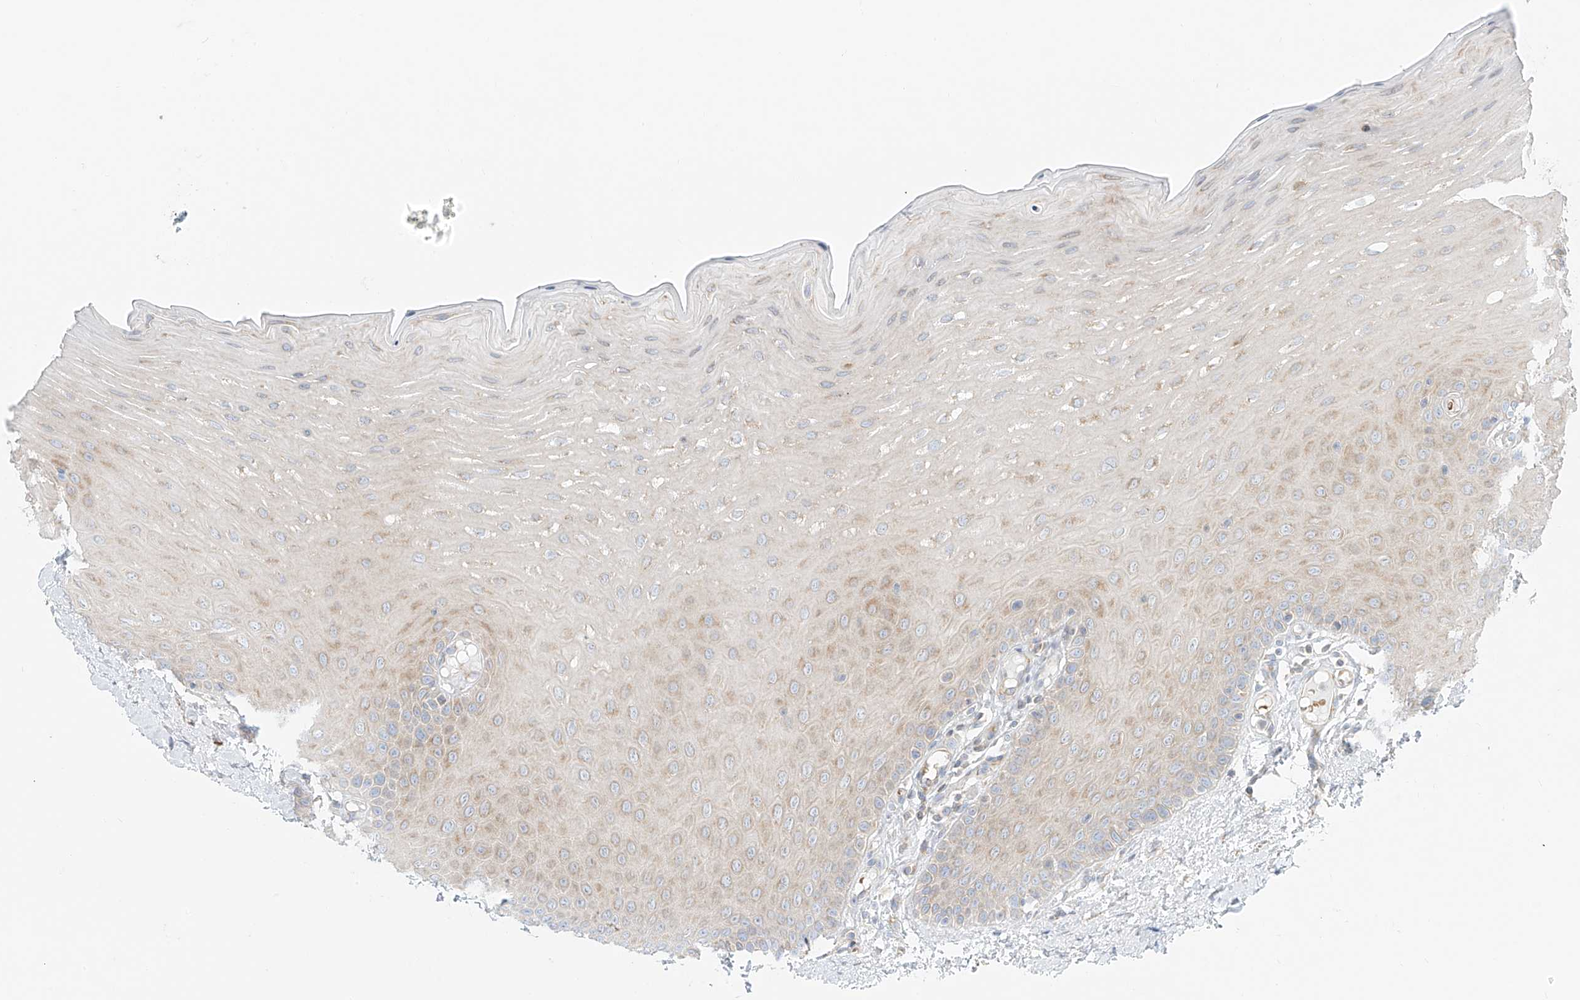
{"staining": {"intensity": "weak", "quantity": "<25%", "location": "cytoplasmic/membranous"}, "tissue": "oral mucosa", "cell_type": "Squamous epithelial cells", "image_type": "normal", "snomed": [{"axis": "morphology", "description": "Normal tissue, NOS"}, {"axis": "topography", "description": "Oral tissue"}], "caption": "Squamous epithelial cells show no significant positivity in benign oral mucosa.", "gene": "EIPR1", "patient": {"sex": "female", "age": 39}}